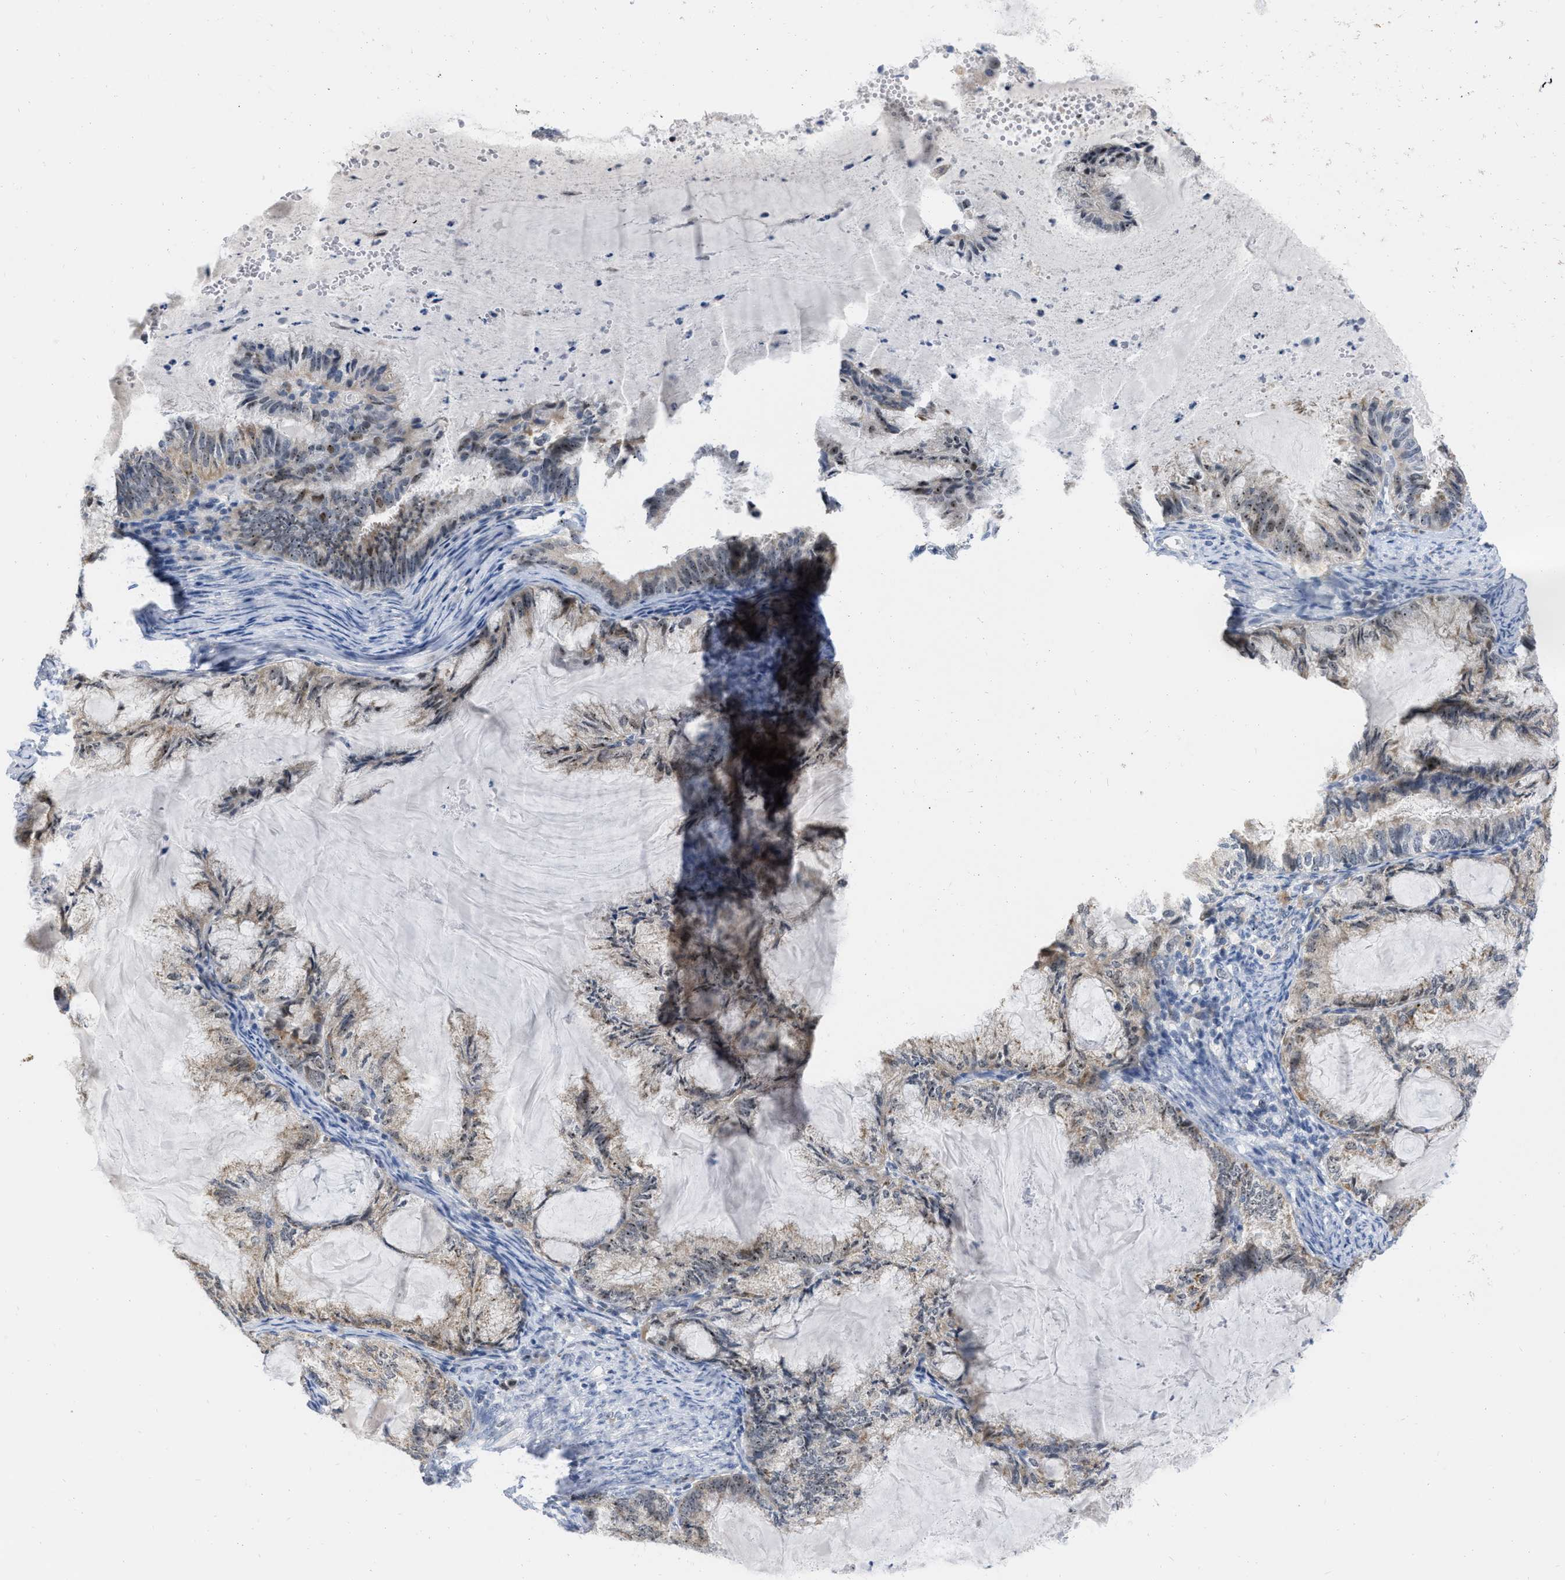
{"staining": {"intensity": "weak", "quantity": "25%-75%", "location": "cytoplasmic/membranous,nuclear"}, "tissue": "endometrial cancer", "cell_type": "Tumor cells", "image_type": "cancer", "snomed": [{"axis": "morphology", "description": "Adenocarcinoma, NOS"}, {"axis": "topography", "description": "Endometrium"}], "caption": "Endometrial cancer stained for a protein (brown) shows weak cytoplasmic/membranous and nuclear positive staining in about 25%-75% of tumor cells.", "gene": "ELAC2", "patient": {"sex": "female", "age": 86}}